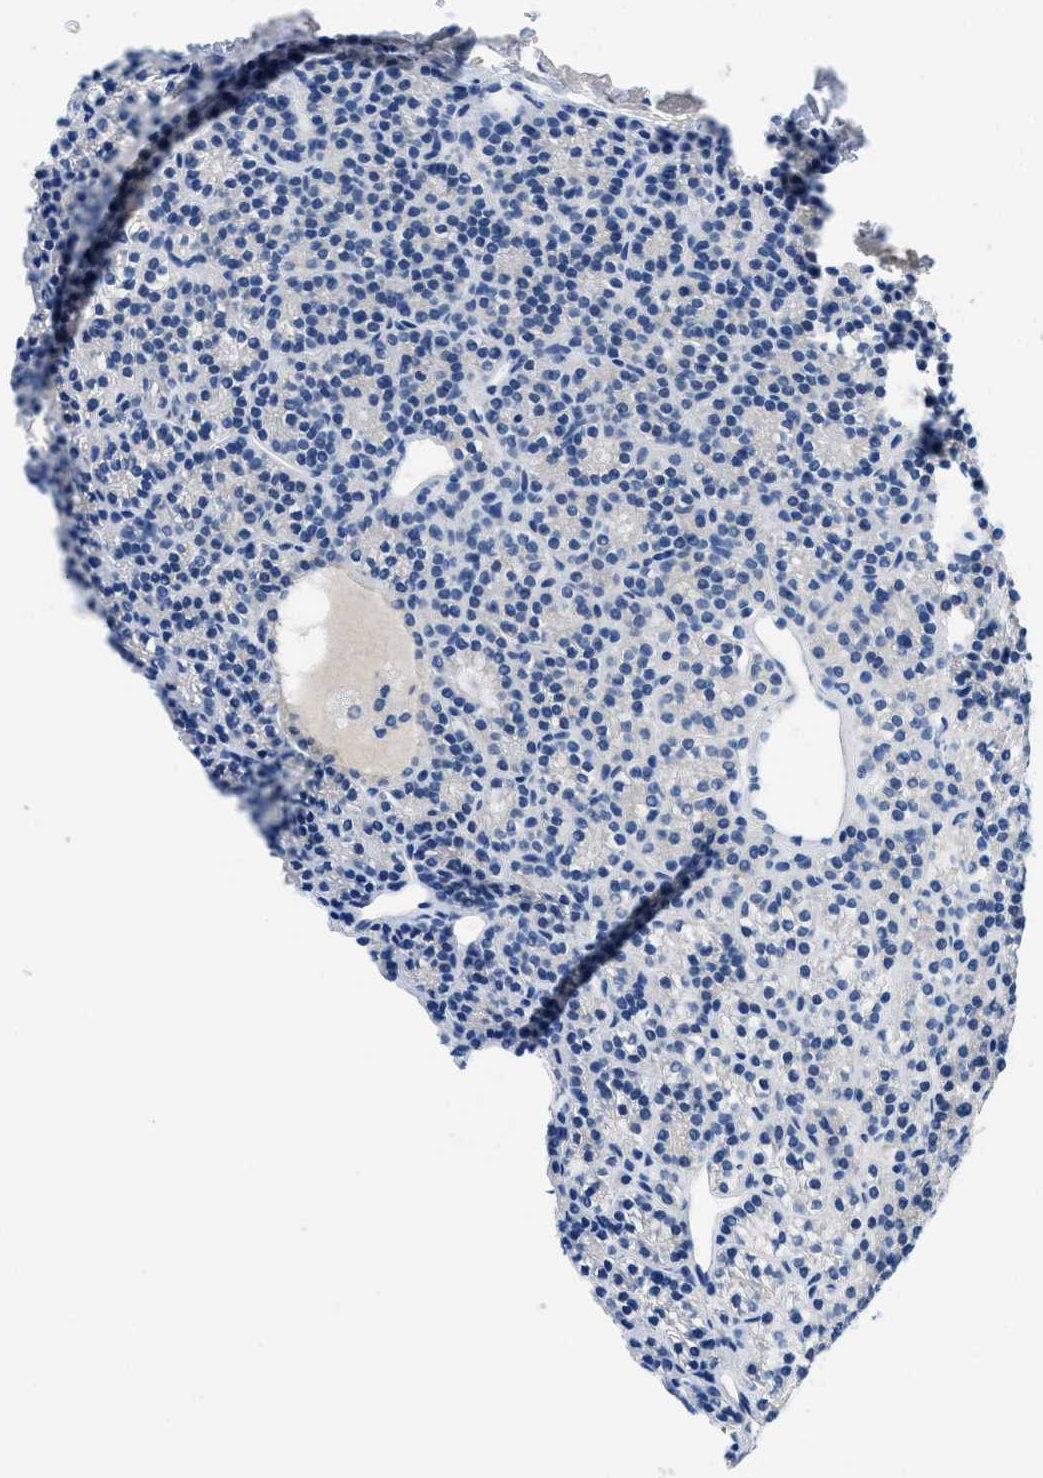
{"staining": {"intensity": "negative", "quantity": "none", "location": "none"}, "tissue": "parathyroid gland", "cell_type": "Glandular cells", "image_type": "normal", "snomed": [{"axis": "morphology", "description": "Normal tissue, NOS"}, {"axis": "morphology", "description": "Adenoma, NOS"}, {"axis": "topography", "description": "Parathyroid gland"}], "caption": "This is an immunohistochemistry photomicrograph of normal human parathyroid gland. There is no positivity in glandular cells.", "gene": "BPGM", "patient": {"sex": "female", "age": 64}}